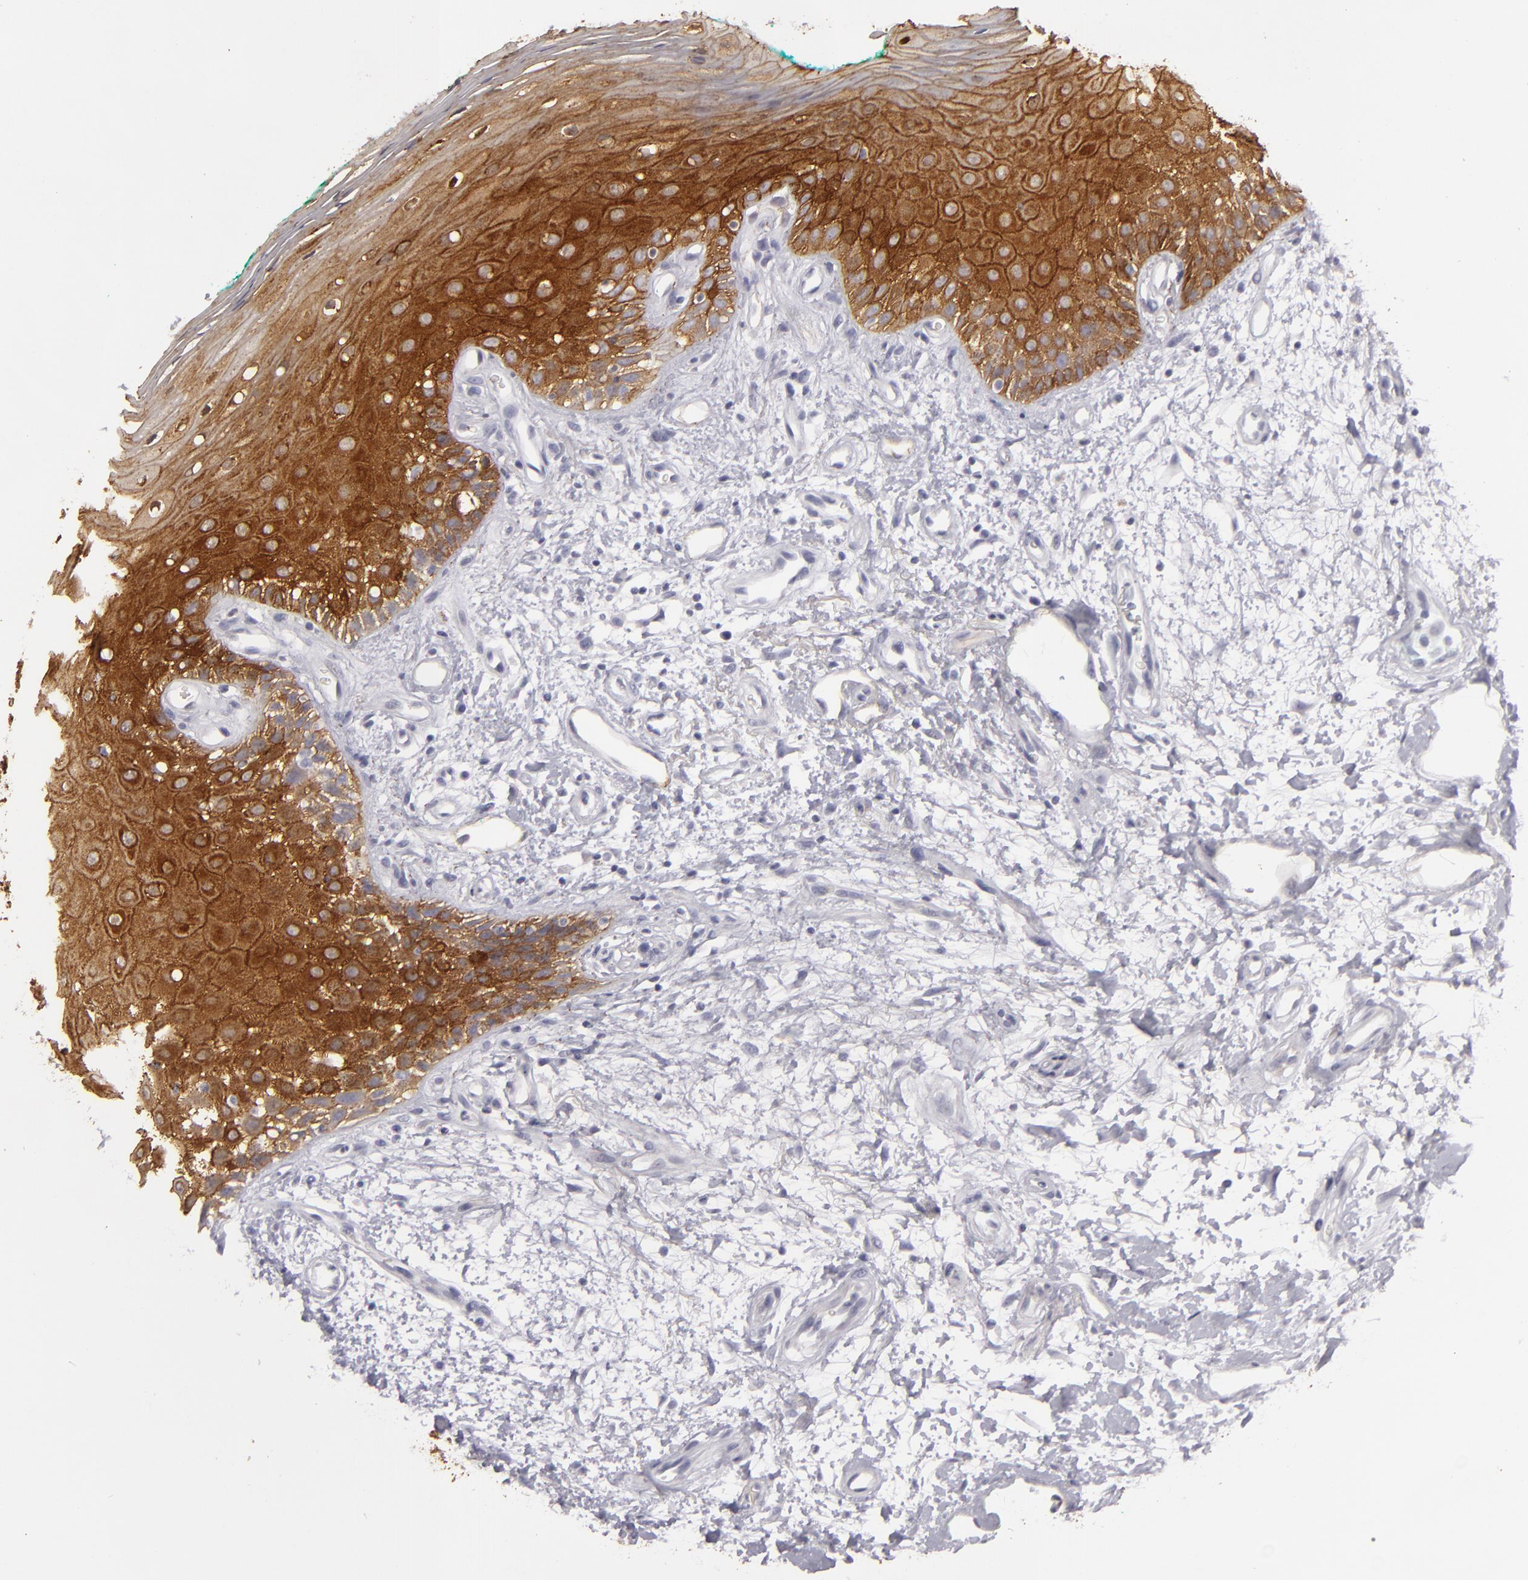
{"staining": {"intensity": "strong", "quantity": ">75%", "location": "cytoplasmic/membranous"}, "tissue": "oral mucosa", "cell_type": "Squamous epithelial cells", "image_type": "normal", "snomed": [{"axis": "morphology", "description": "Normal tissue, NOS"}, {"axis": "morphology", "description": "Squamous cell carcinoma, NOS"}, {"axis": "topography", "description": "Skeletal muscle"}, {"axis": "topography", "description": "Oral tissue"}, {"axis": "topography", "description": "Head-Neck"}], "caption": "Immunohistochemical staining of benign oral mucosa demonstrates strong cytoplasmic/membranous protein expression in approximately >75% of squamous epithelial cells.", "gene": "JUP", "patient": {"sex": "female", "age": 84}}